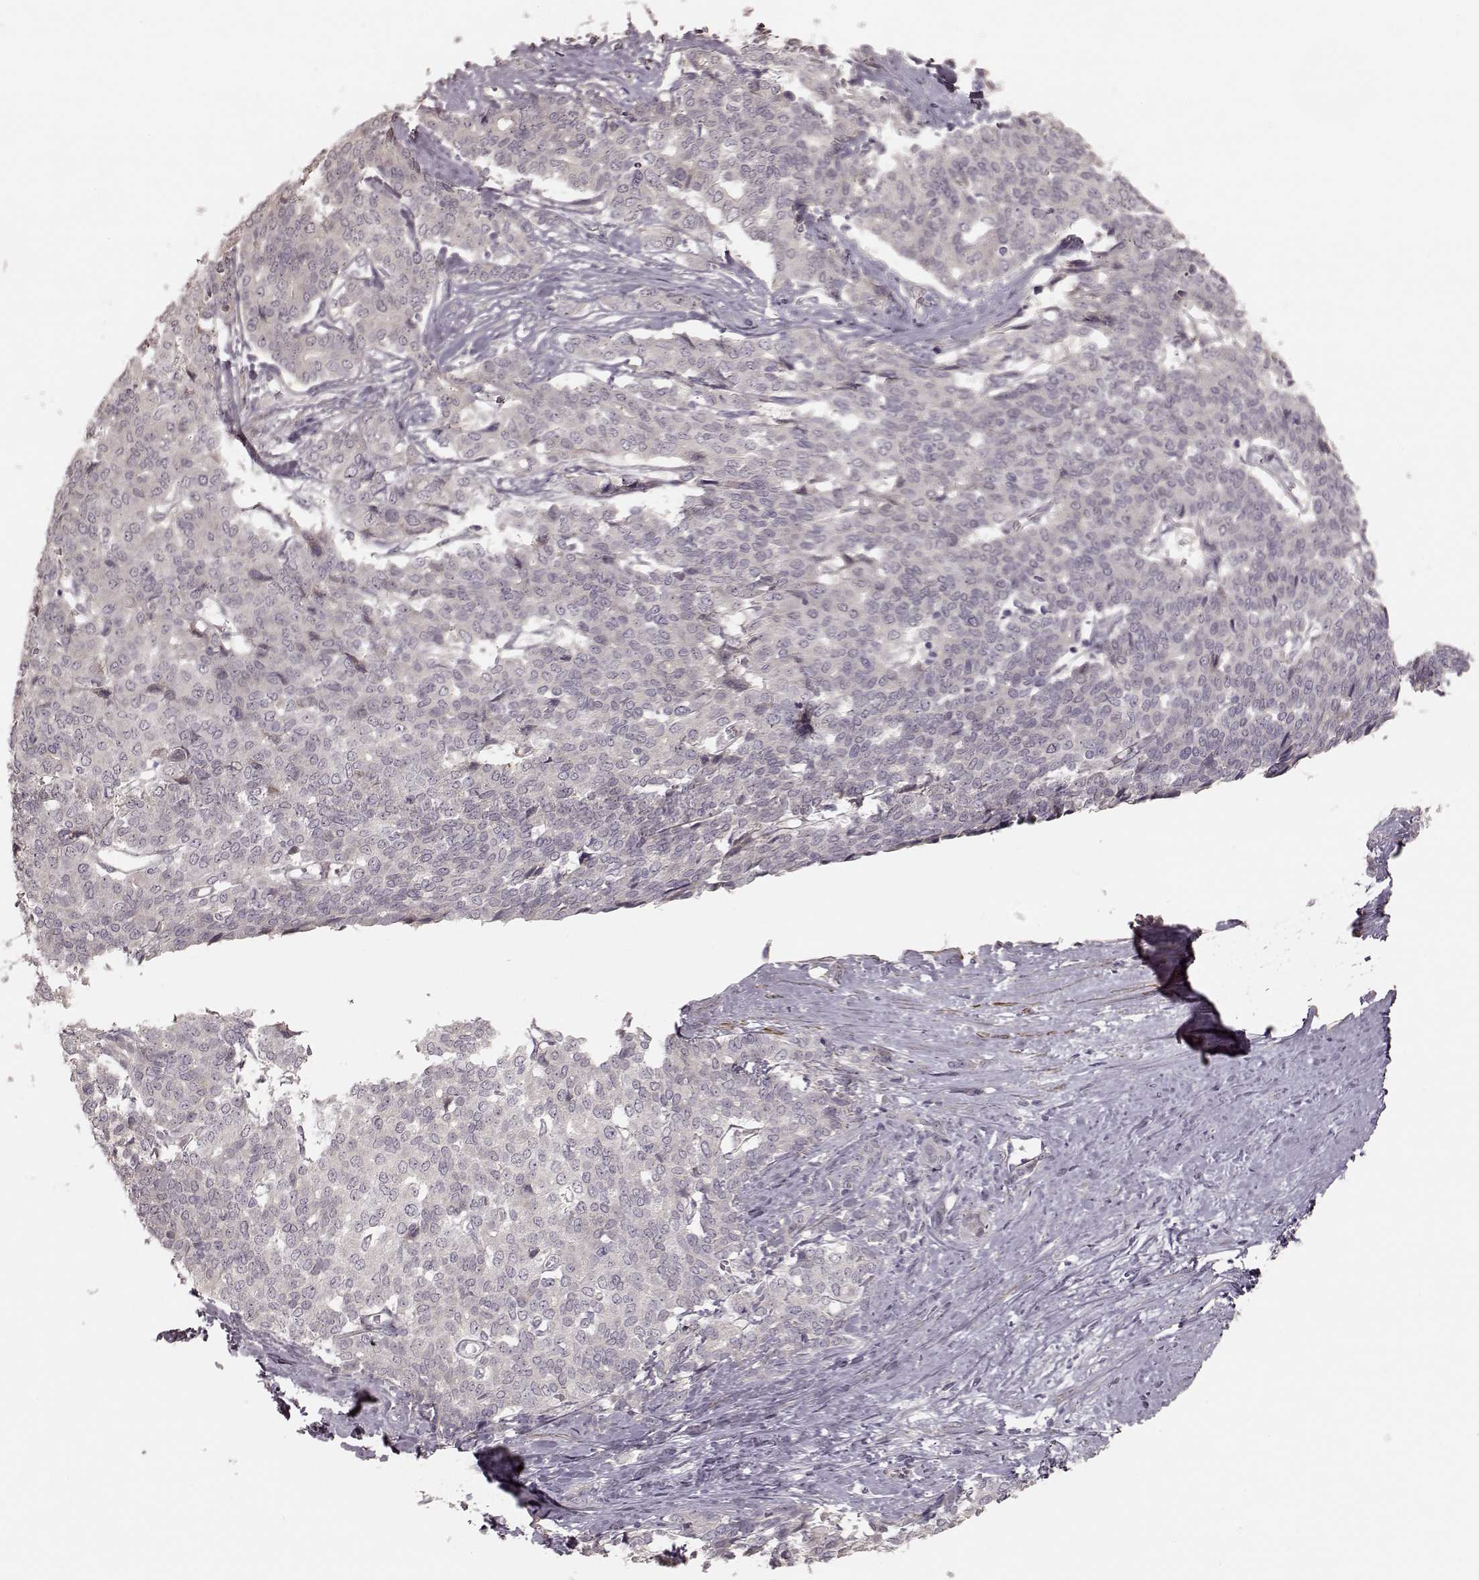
{"staining": {"intensity": "negative", "quantity": "none", "location": "none"}, "tissue": "liver cancer", "cell_type": "Tumor cells", "image_type": "cancer", "snomed": [{"axis": "morphology", "description": "Cholangiocarcinoma"}, {"axis": "topography", "description": "Liver"}], "caption": "High power microscopy micrograph of an IHC micrograph of liver cancer (cholangiocarcinoma), revealing no significant expression in tumor cells. (DAB immunohistochemistry (IHC) visualized using brightfield microscopy, high magnification).", "gene": "KCNJ9", "patient": {"sex": "female", "age": 47}}